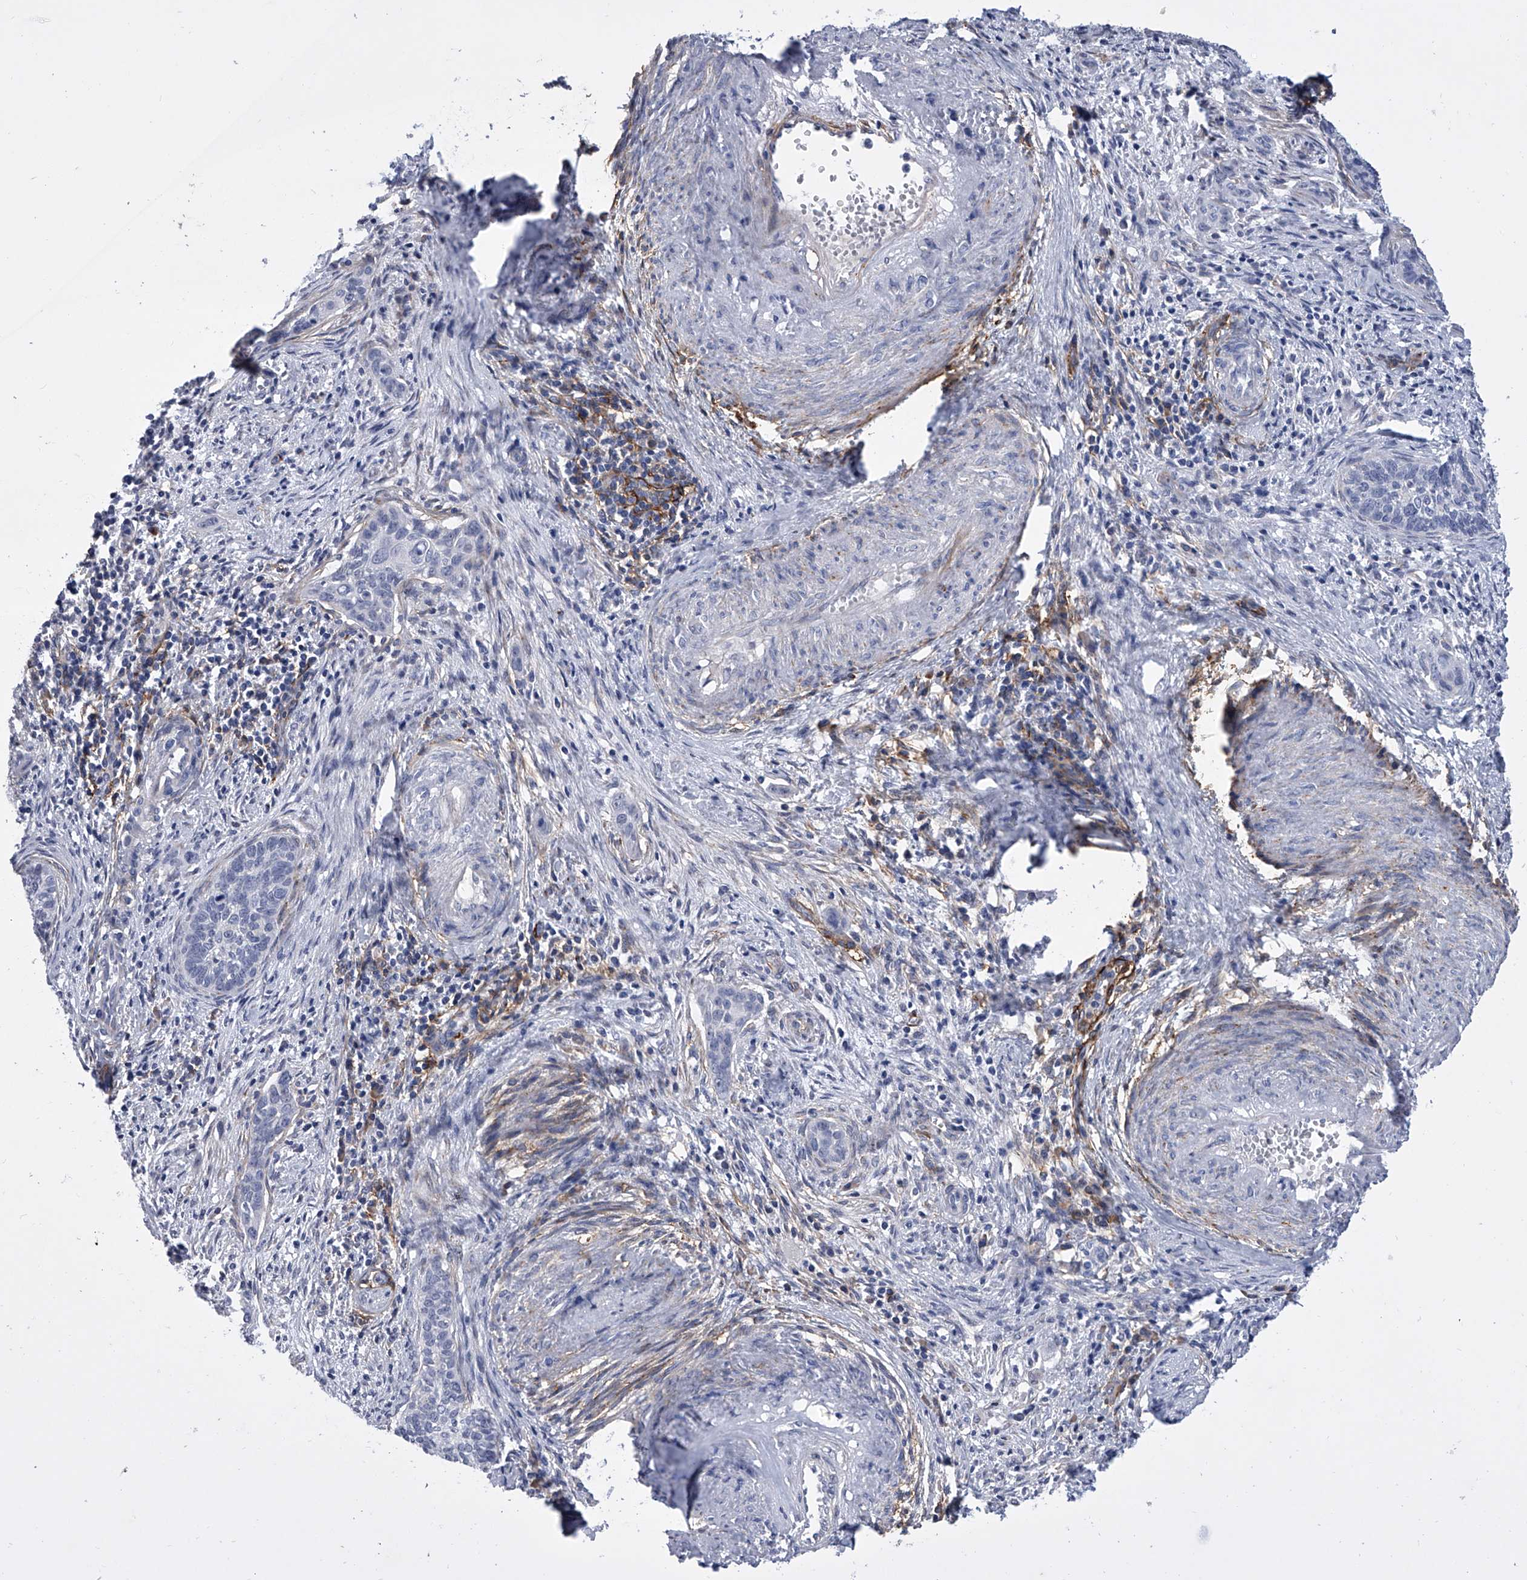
{"staining": {"intensity": "negative", "quantity": "none", "location": "none"}, "tissue": "cervical cancer", "cell_type": "Tumor cells", "image_type": "cancer", "snomed": [{"axis": "morphology", "description": "Squamous cell carcinoma, NOS"}, {"axis": "topography", "description": "Cervix"}], "caption": "The immunohistochemistry (IHC) micrograph has no significant positivity in tumor cells of cervical cancer tissue.", "gene": "ALG14", "patient": {"sex": "female", "age": 33}}